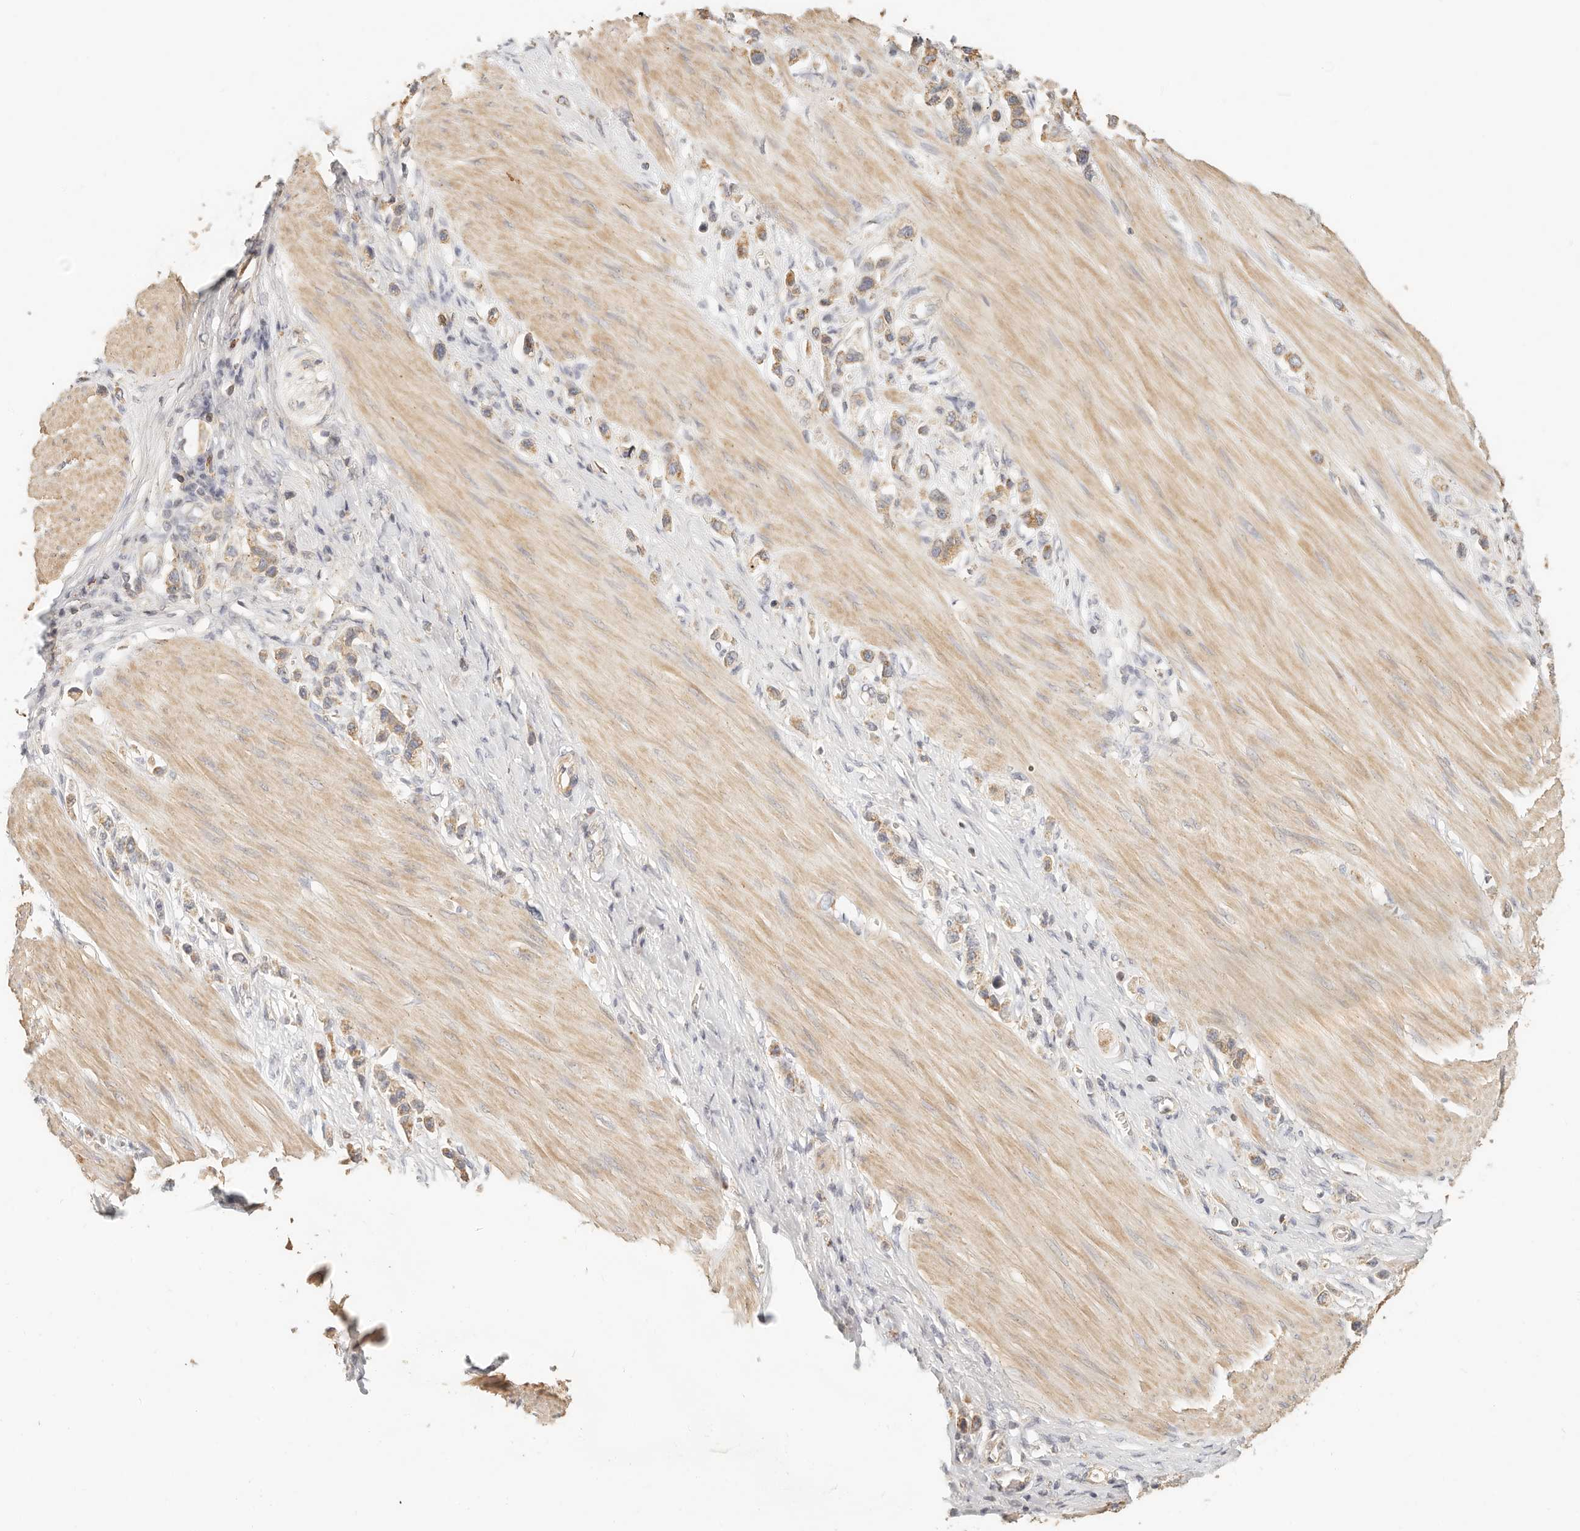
{"staining": {"intensity": "moderate", "quantity": ">75%", "location": "cytoplasmic/membranous"}, "tissue": "stomach cancer", "cell_type": "Tumor cells", "image_type": "cancer", "snomed": [{"axis": "morphology", "description": "Adenocarcinoma, NOS"}, {"axis": "topography", "description": "Stomach"}], "caption": "Stomach cancer (adenocarcinoma) stained for a protein (brown) demonstrates moderate cytoplasmic/membranous positive positivity in about >75% of tumor cells.", "gene": "CNMD", "patient": {"sex": "female", "age": 65}}